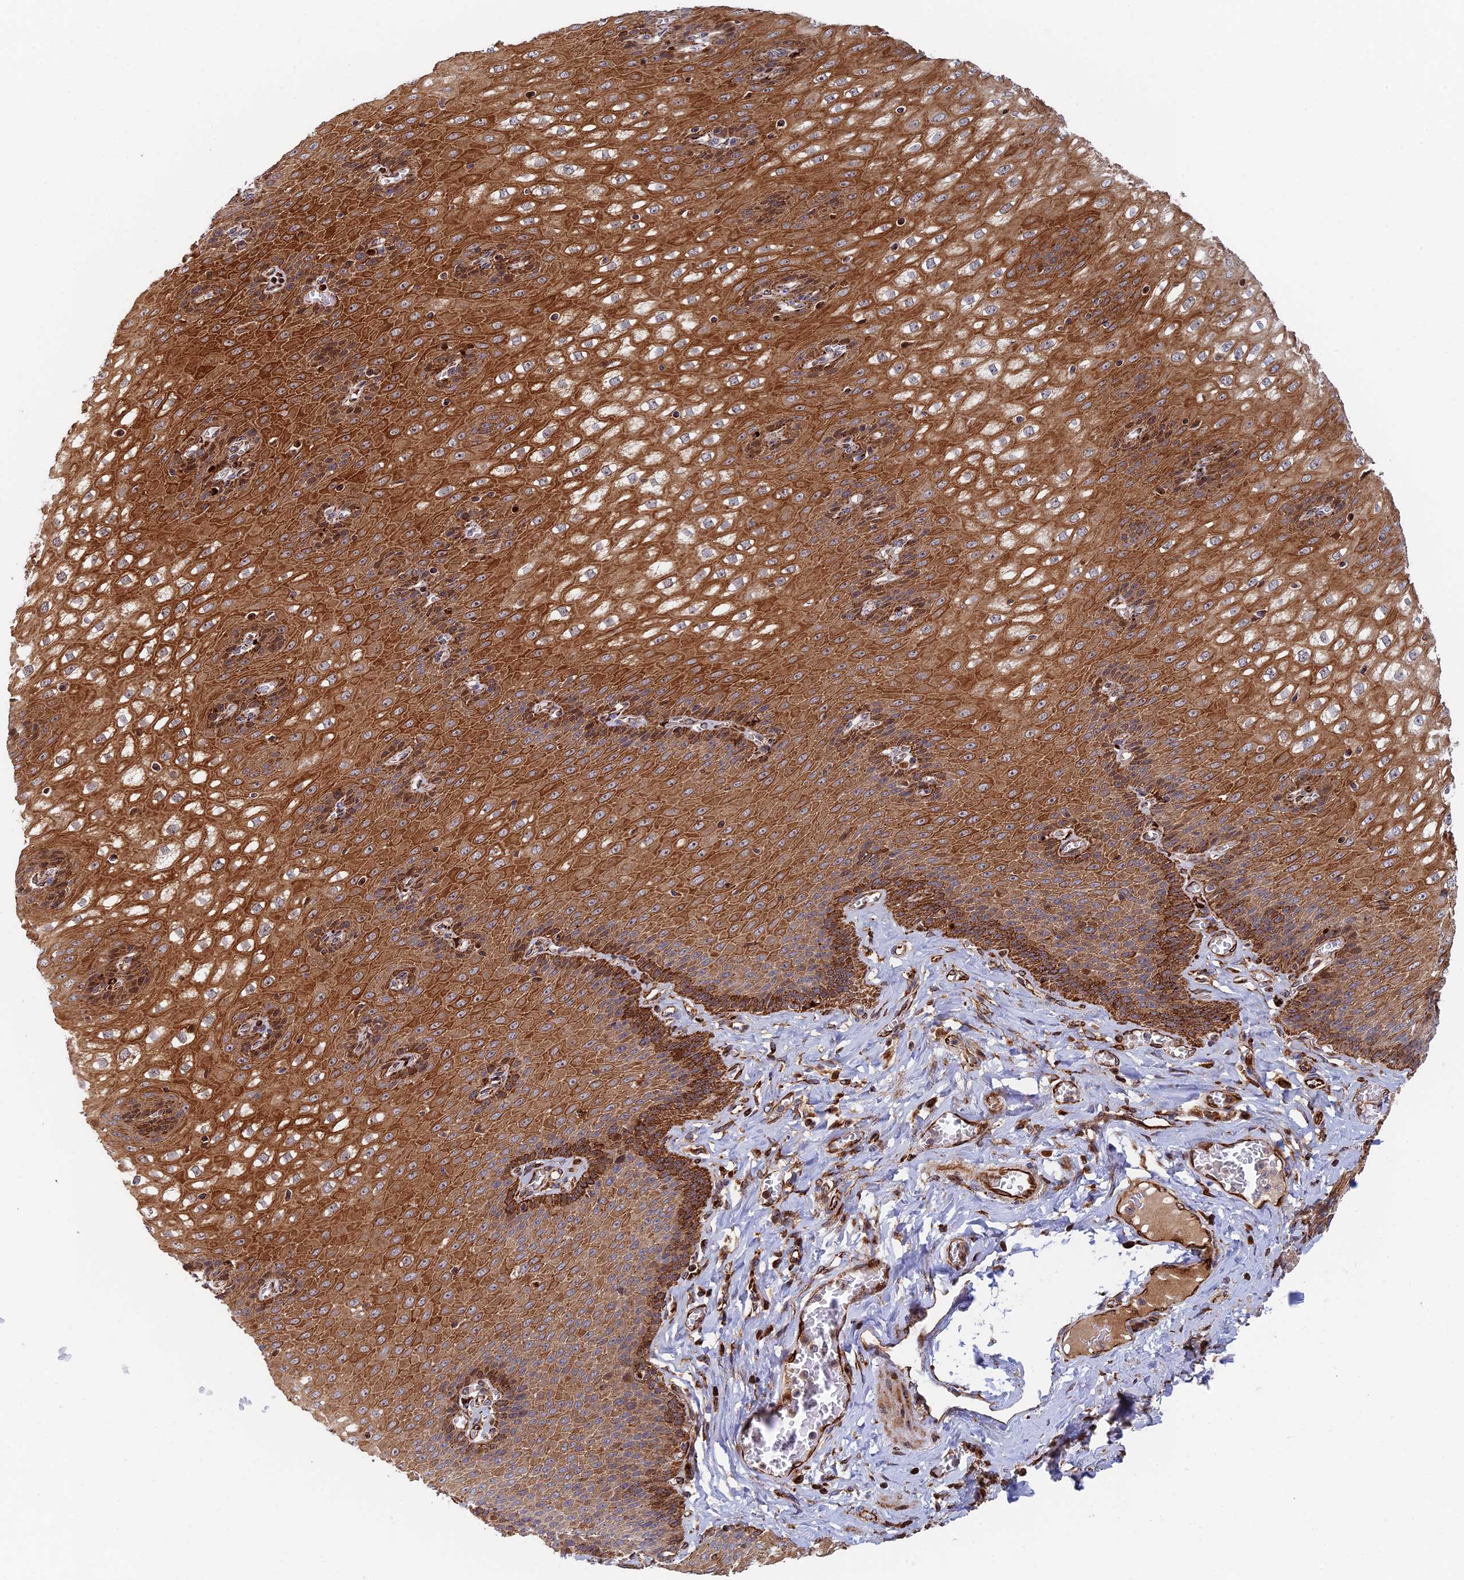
{"staining": {"intensity": "strong", "quantity": ">75%", "location": "cytoplasmic/membranous"}, "tissue": "esophagus", "cell_type": "Squamous epithelial cells", "image_type": "normal", "snomed": [{"axis": "morphology", "description": "Normal tissue, NOS"}, {"axis": "topography", "description": "Esophagus"}], "caption": "DAB immunohistochemical staining of benign esophagus exhibits strong cytoplasmic/membranous protein staining in approximately >75% of squamous epithelial cells.", "gene": "PPP2R3C", "patient": {"sex": "male", "age": 60}}